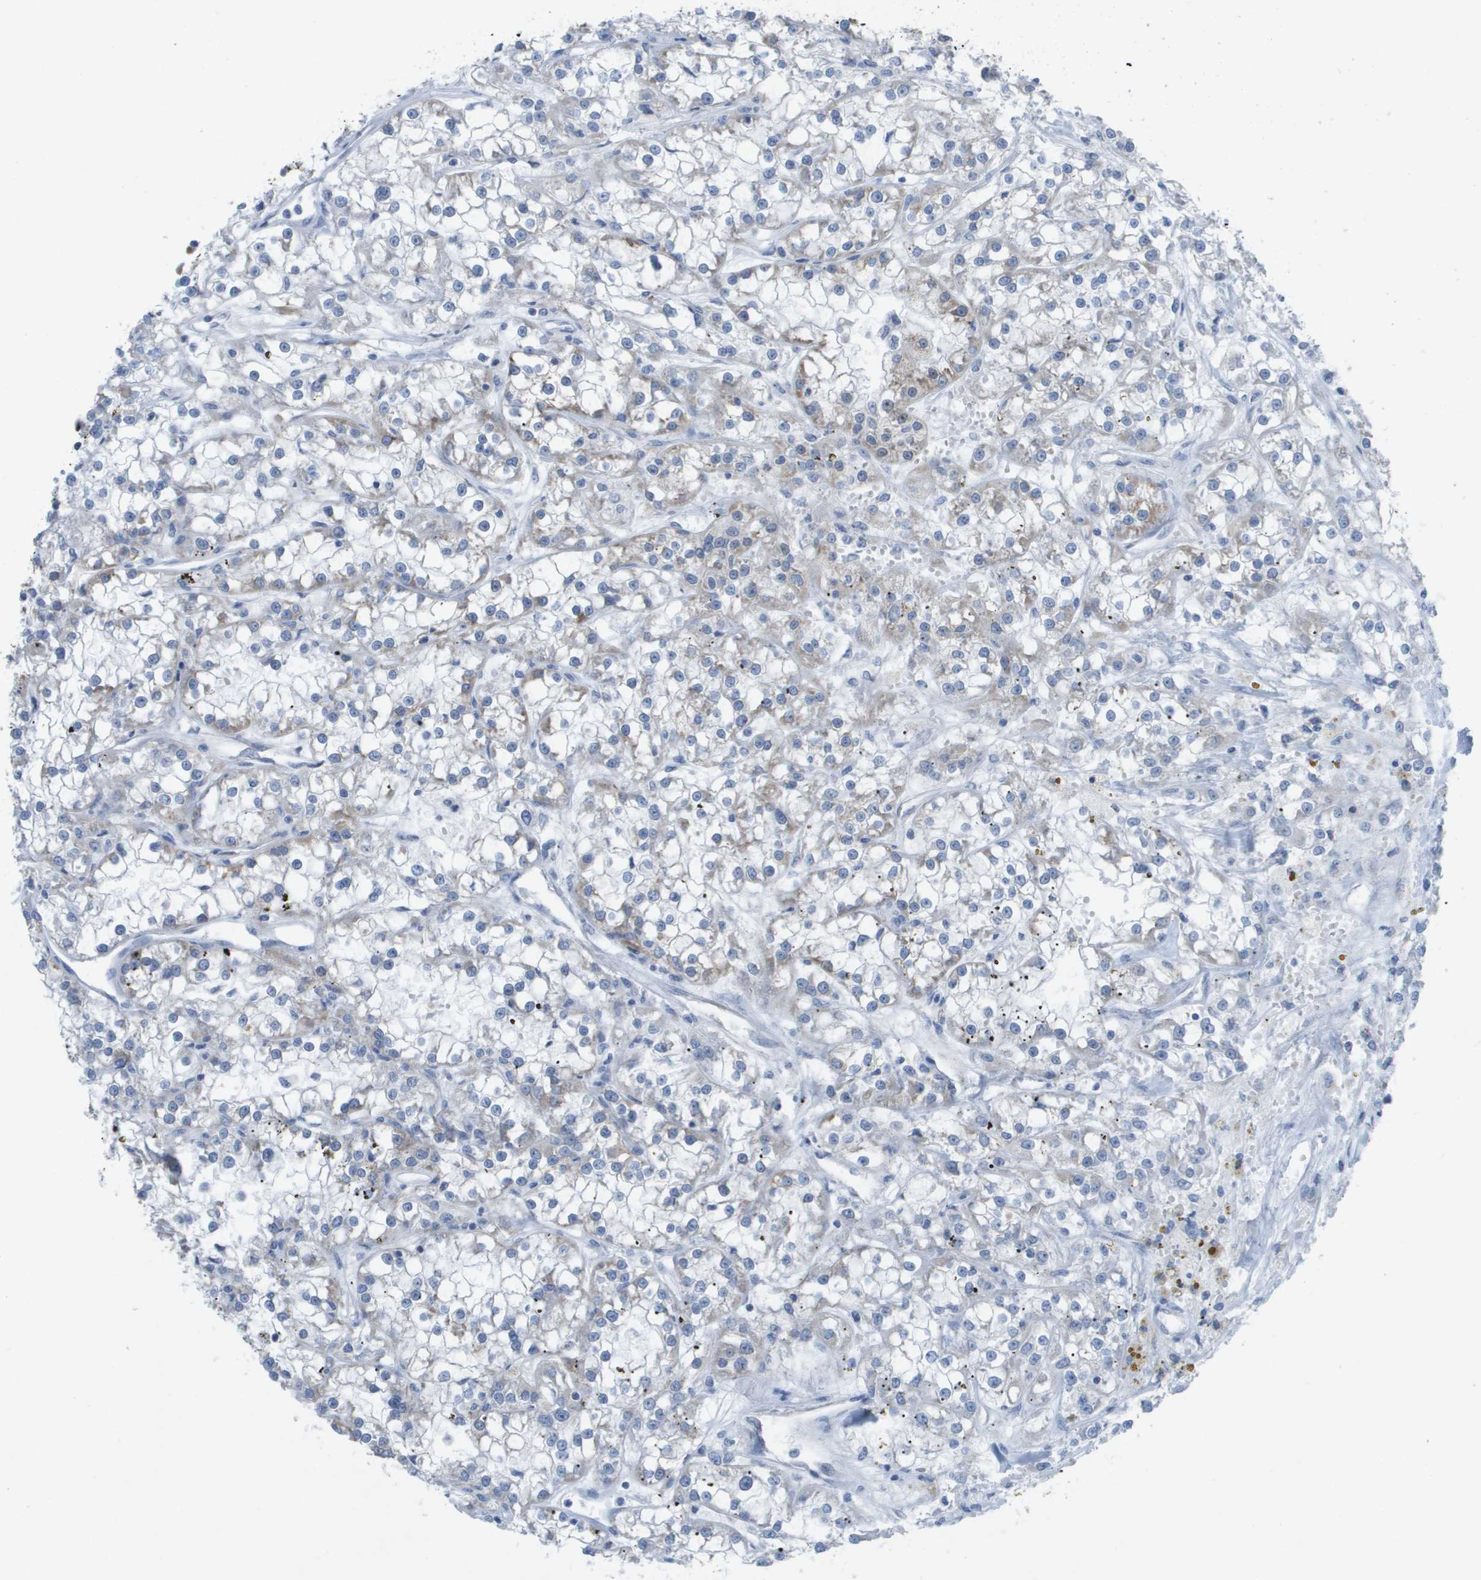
{"staining": {"intensity": "weak", "quantity": "<25%", "location": "cytoplasmic/membranous"}, "tissue": "renal cancer", "cell_type": "Tumor cells", "image_type": "cancer", "snomed": [{"axis": "morphology", "description": "Adenocarcinoma, NOS"}, {"axis": "topography", "description": "Kidney"}], "caption": "The micrograph displays no significant positivity in tumor cells of renal adenocarcinoma. Brightfield microscopy of immunohistochemistry stained with DAB (brown) and hematoxylin (blue), captured at high magnification.", "gene": "TMEM223", "patient": {"sex": "female", "age": 52}}